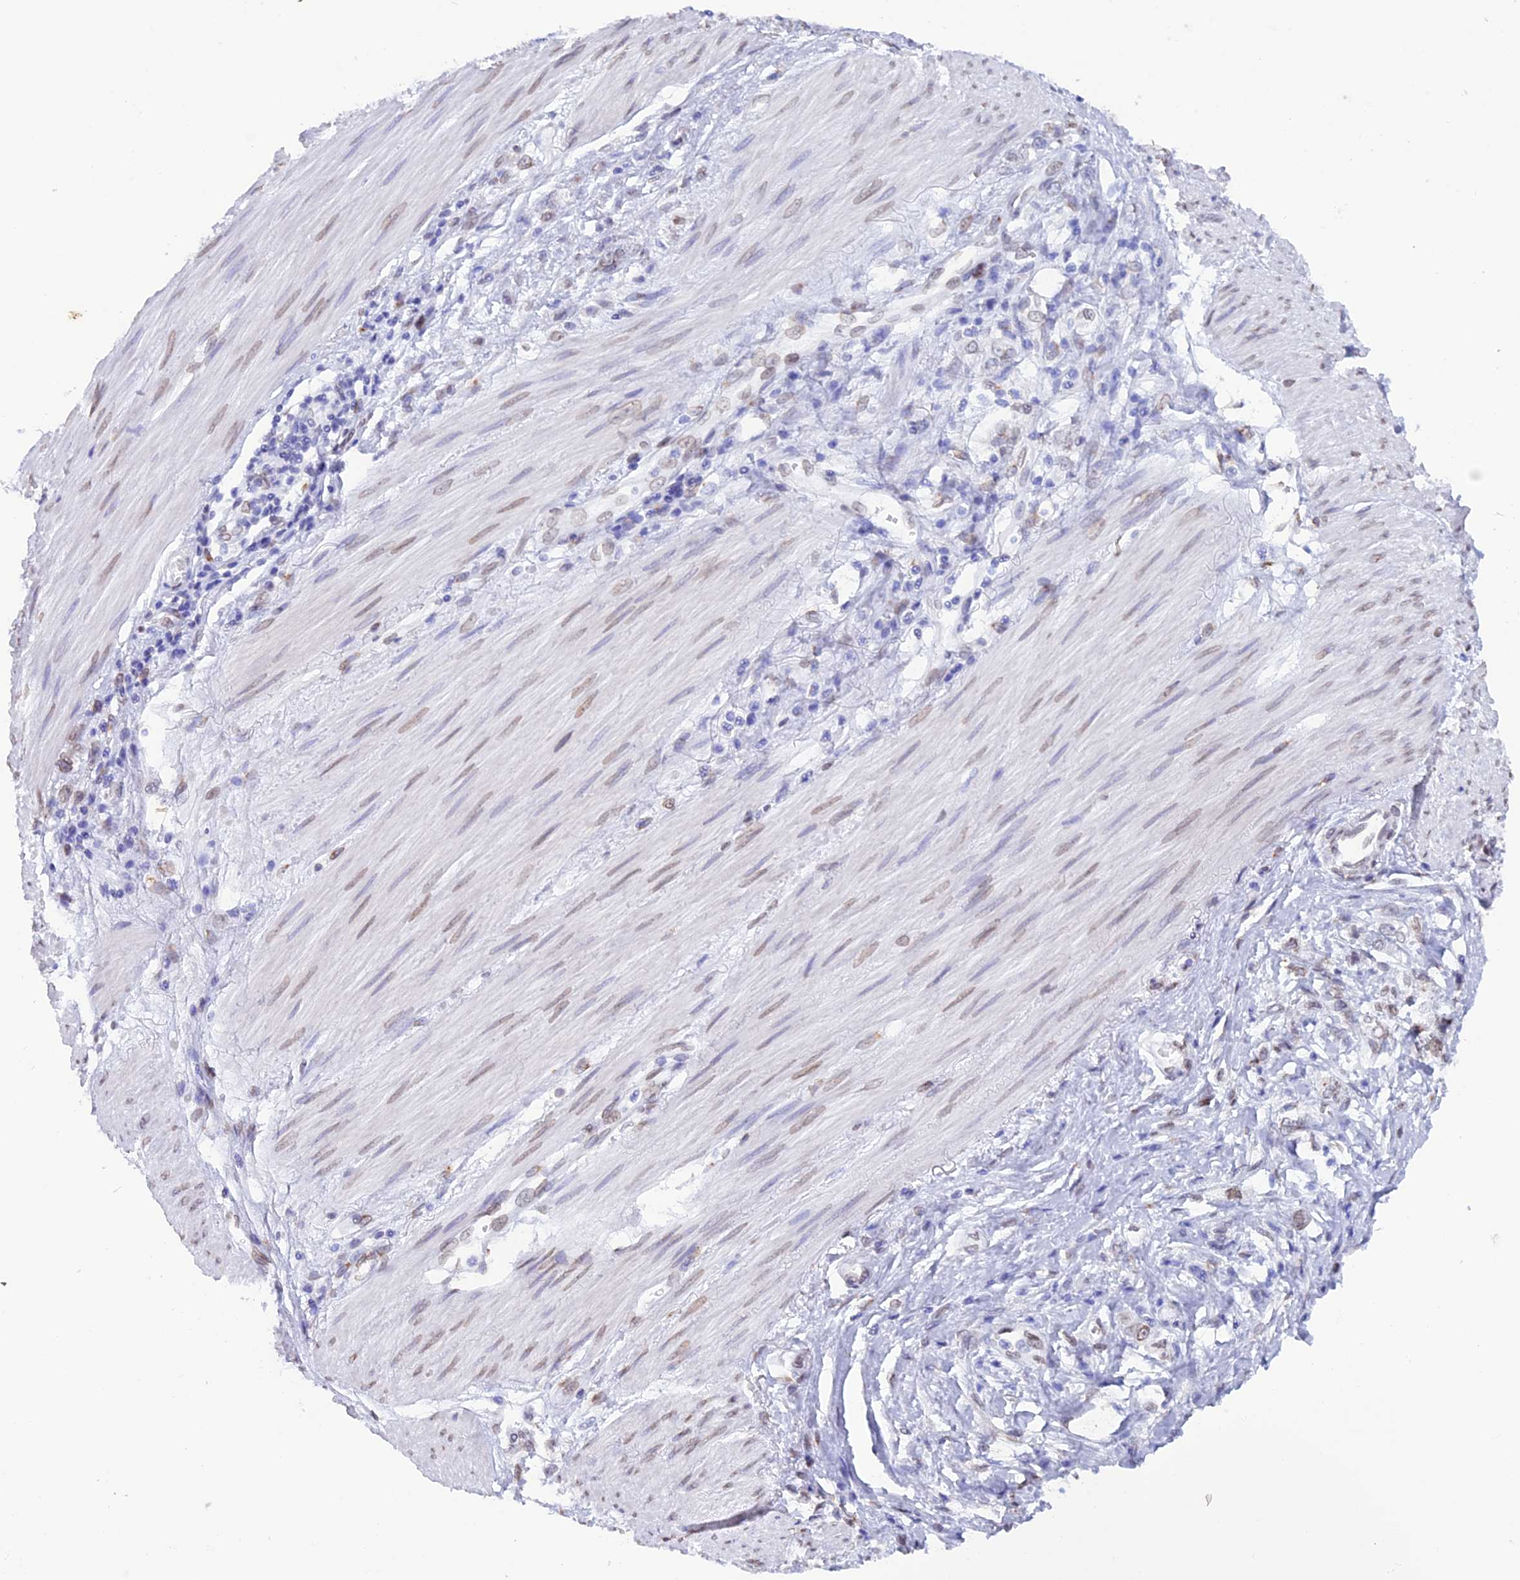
{"staining": {"intensity": "weak", "quantity": "<25%", "location": "nuclear"}, "tissue": "stomach cancer", "cell_type": "Tumor cells", "image_type": "cancer", "snomed": [{"axis": "morphology", "description": "Adenocarcinoma, NOS"}, {"axis": "topography", "description": "Stomach"}], "caption": "Stomach cancer (adenocarcinoma) stained for a protein using IHC displays no expression tumor cells.", "gene": "TMPRSS7", "patient": {"sex": "female", "age": 76}}